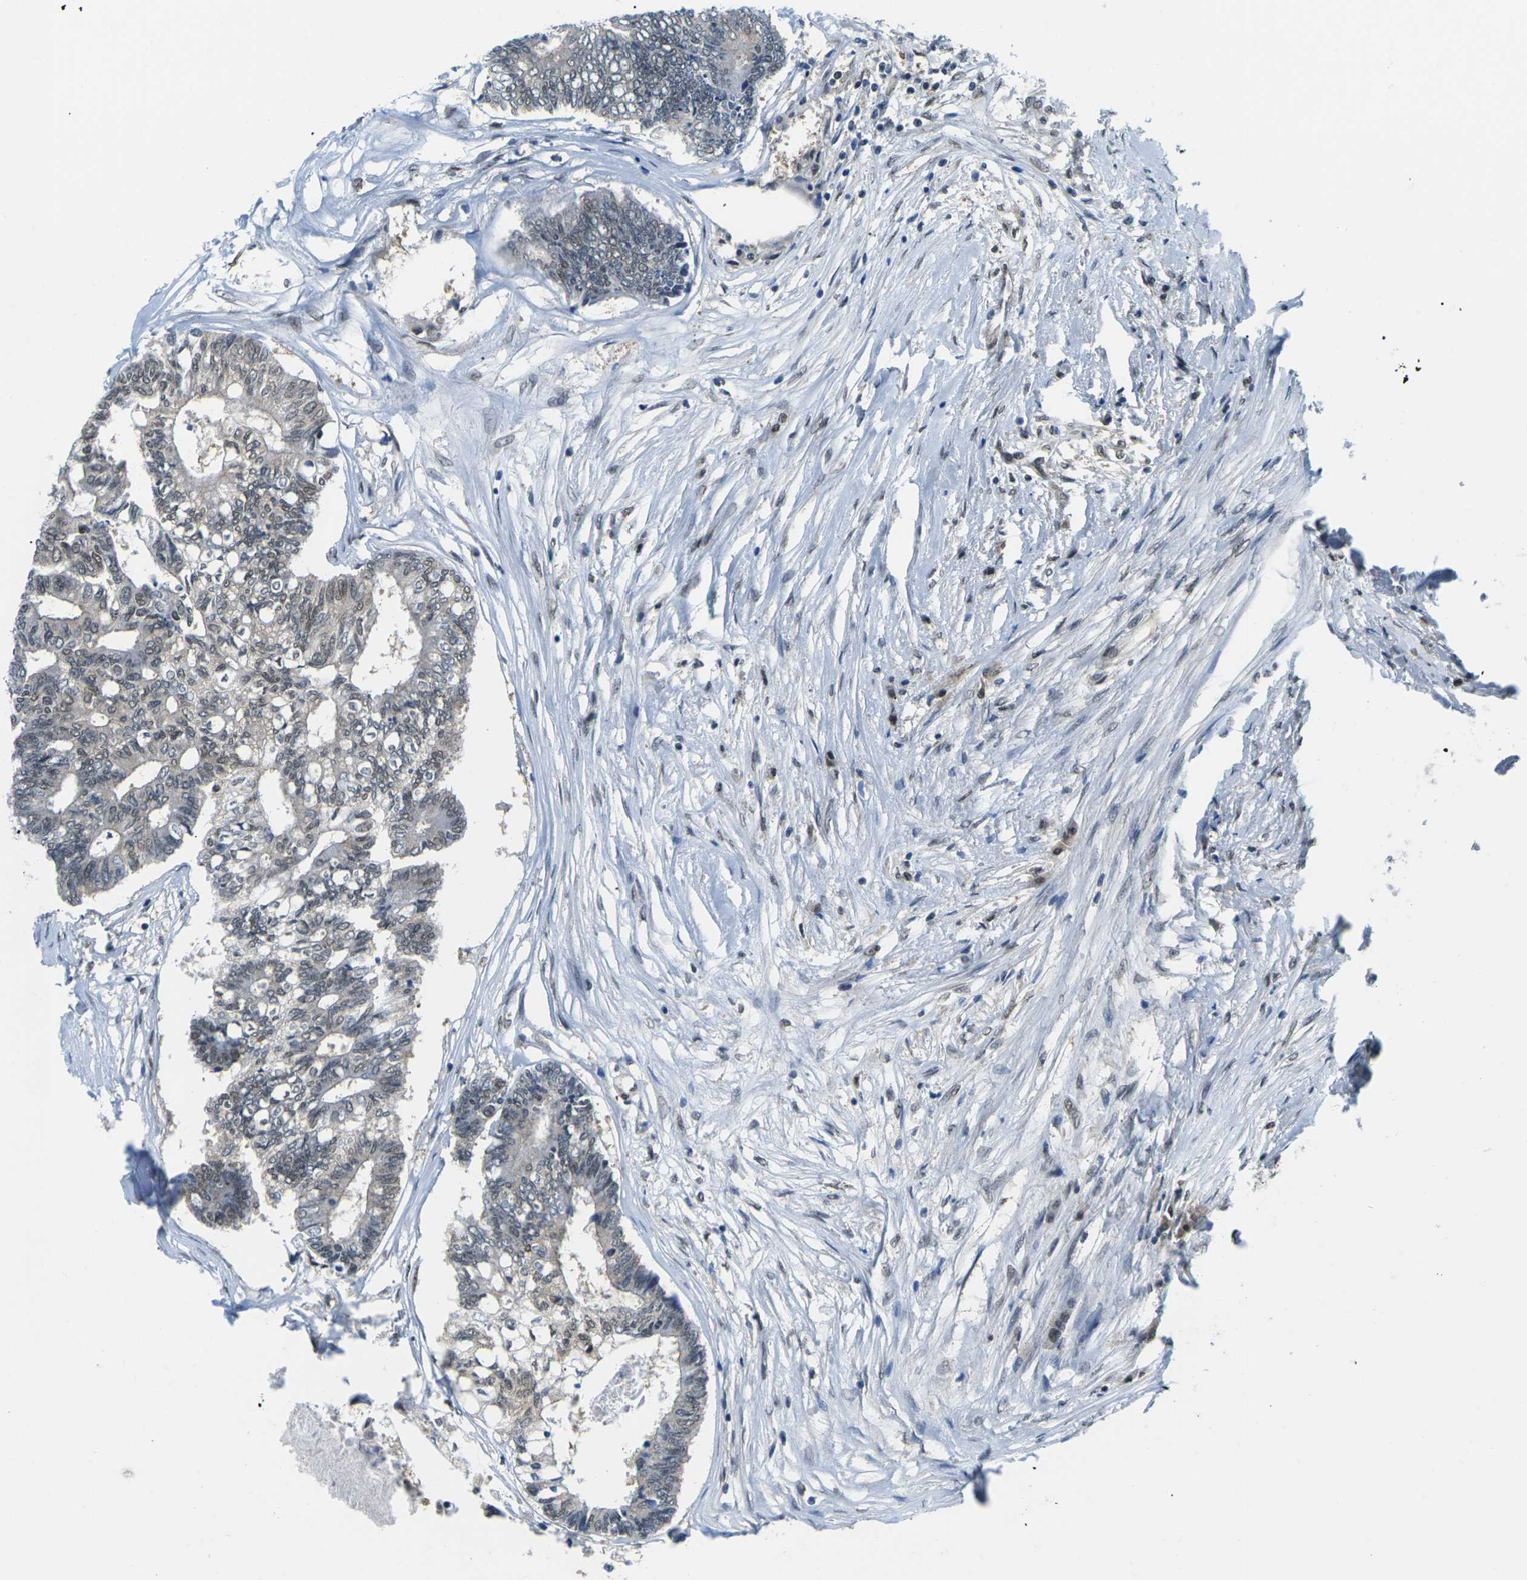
{"staining": {"intensity": "moderate", "quantity": "<25%", "location": "nuclear"}, "tissue": "colorectal cancer", "cell_type": "Tumor cells", "image_type": "cancer", "snomed": [{"axis": "morphology", "description": "Adenocarcinoma, NOS"}, {"axis": "topography", "description": "Rectum"}], "caption": "This micrograph exhibits immunohistochemistry staining of colorectal cancer (adenocarcinoma), with low moderate nuclear staining in about <25% of tumor cells.", "gene": "UBA7", "patient": {"sex": "male", "age": 63}}